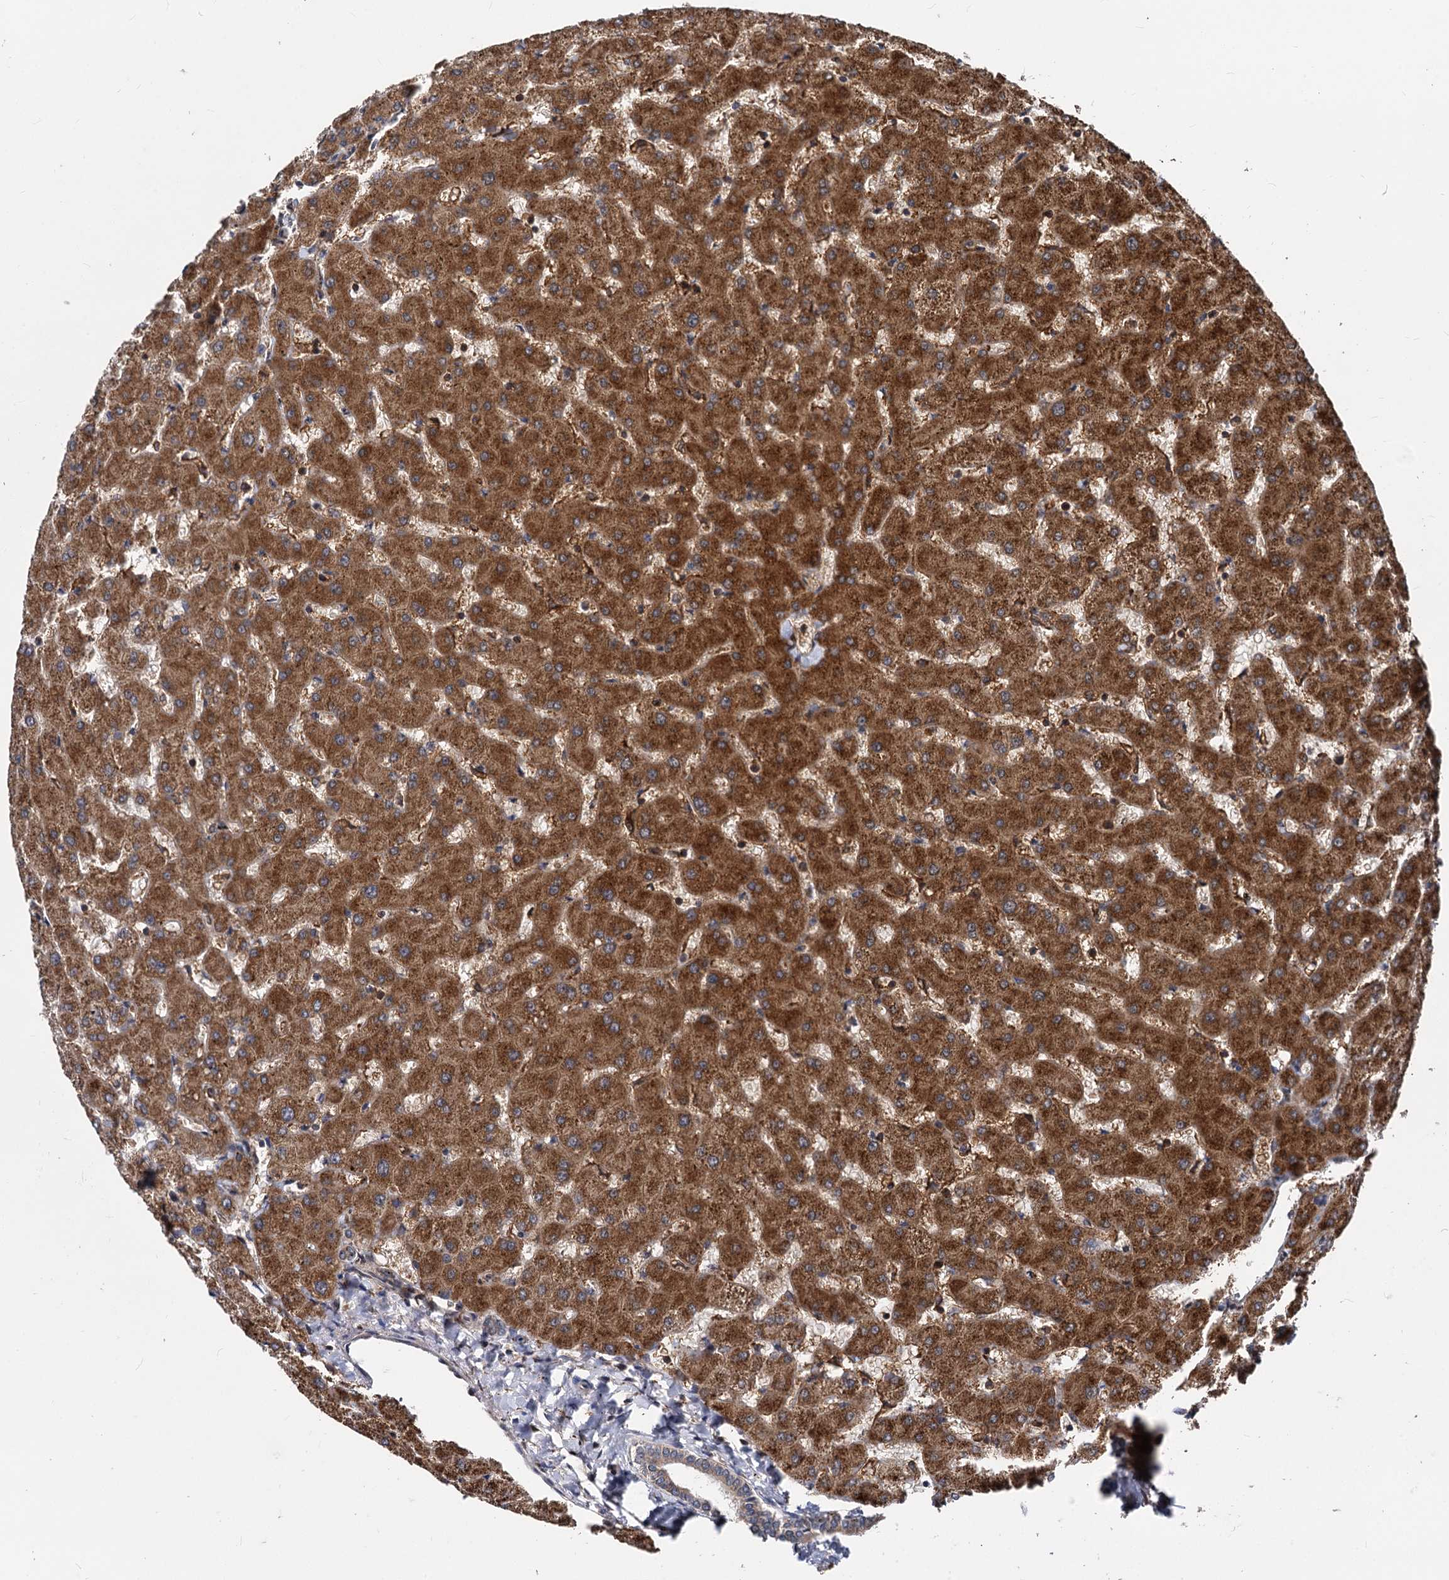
{"staining": {"intensity": "weak", "quantity": "25%-75%", "location": "cytoplasmic/membranous"}, "tissue": "liver", "cell_type": "Cholangiocytes", "image_type": "normal", "snomed": [{"axis": "morphology", "description": "Normal tissue, NOS"}, {"axis": "topography", "description": "Liver"}], "caption": "This is a micrograph of immunohistochemistry (IHC) staining of benign liver, which shows weak expression in the cytoplasmic/membranous of cholangiocytes.", "gene": "STIM1", "patient": {"sex": "female", "age": 63}}